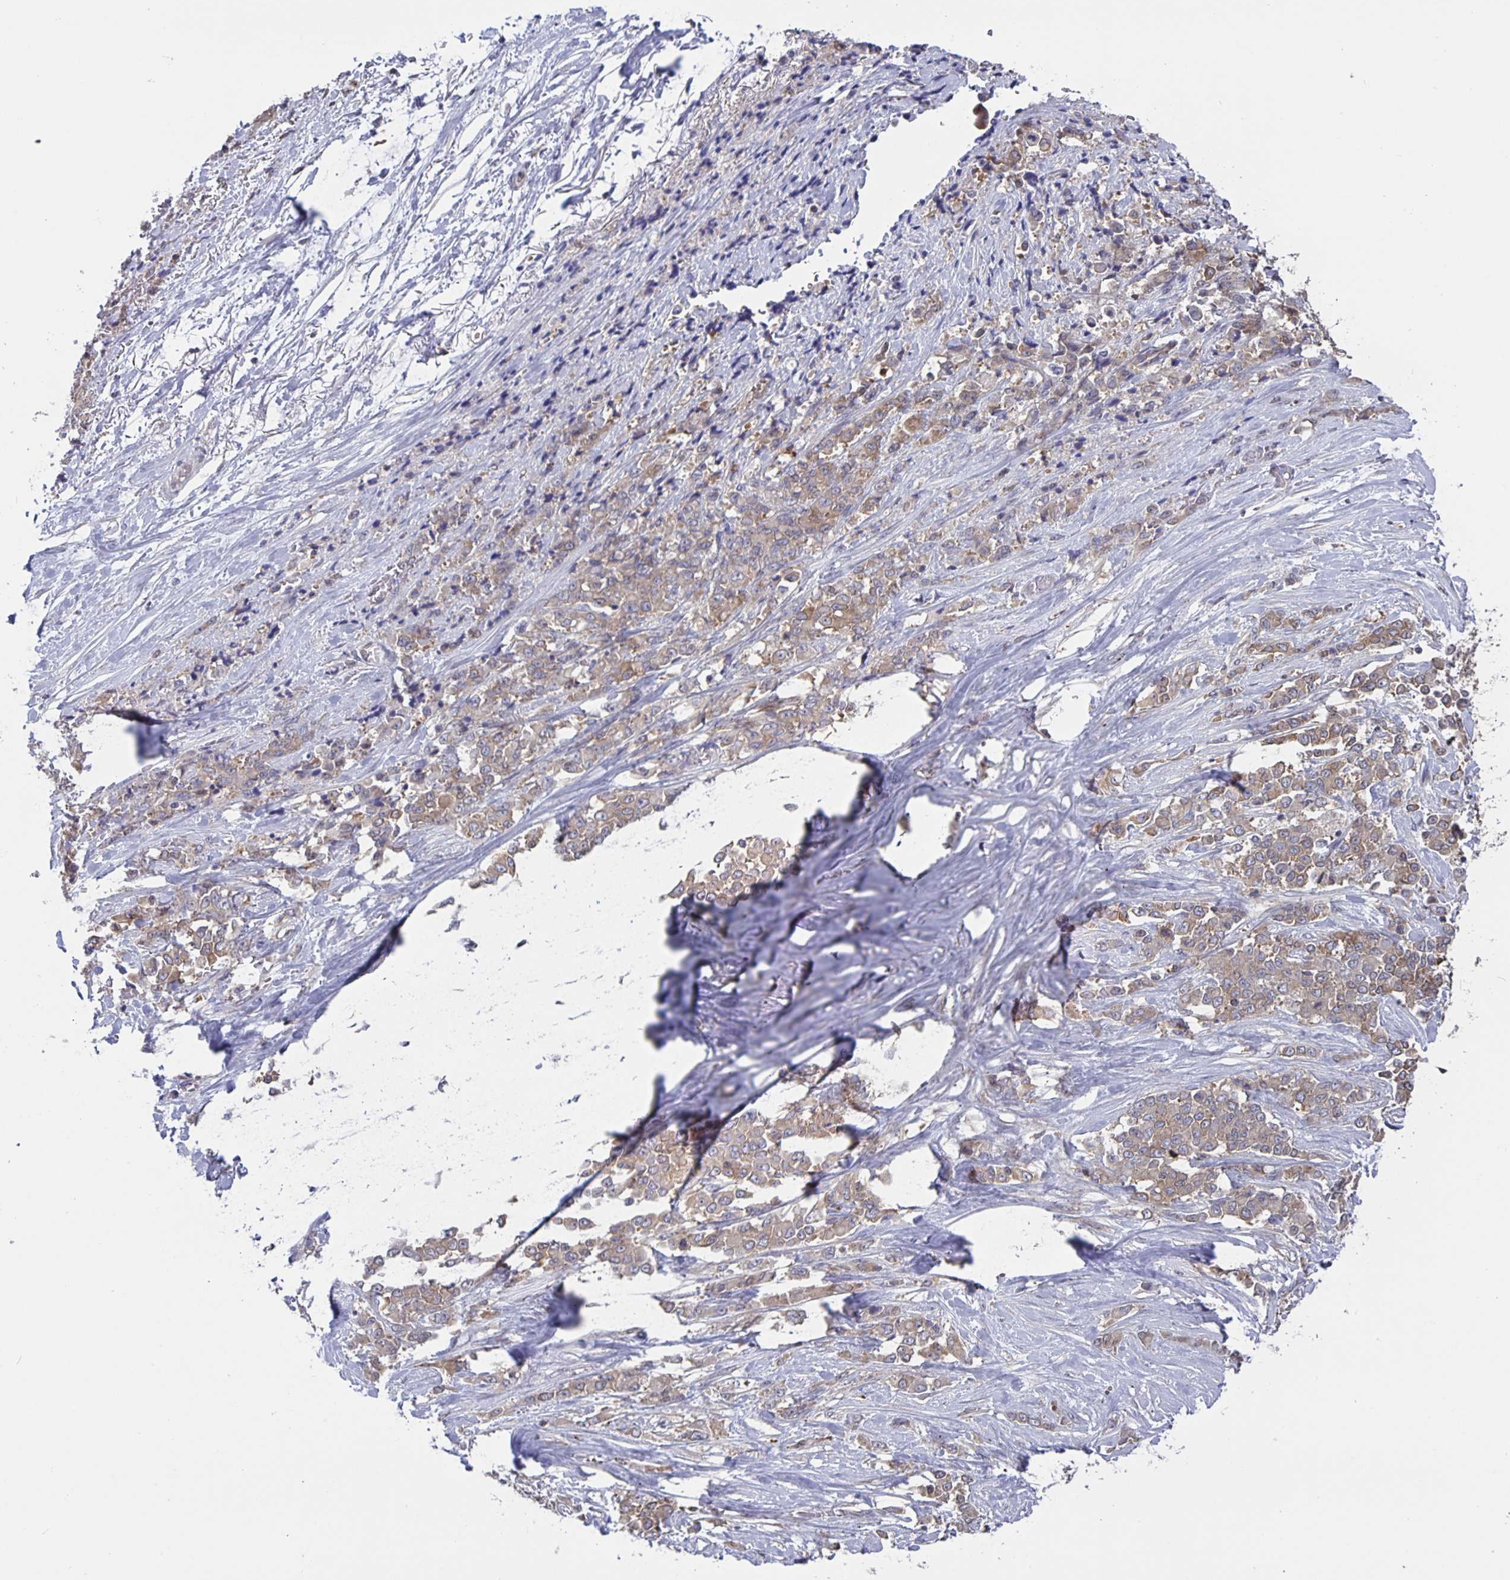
{"staining": {"intensity": "moderate", "quantity": "25%-75%", "location": "cytoplasmic/membranous"}, "tissue": "stomach cancer", "cell_type": "Tumor cells", "image_type": "cancer", "snomed": [{"axis": "morphology", "description": "Adenocarcinoma, NOS"}, {"axis": "topography", "description": "Stomach"}], "caption": "Immunohistochemistry (IHC) micrograph of neoplastic tissue: human stomach cancer stained using immunohistochemistry reveals medium levels of moderate protein expression localized specifically in the cytoplasmic/membranous of tumor cells, appearing as a cytoplasmic/membranous brown color.", "gene": "FEM1C", "patient": {"sex": "female", "age": 76}}